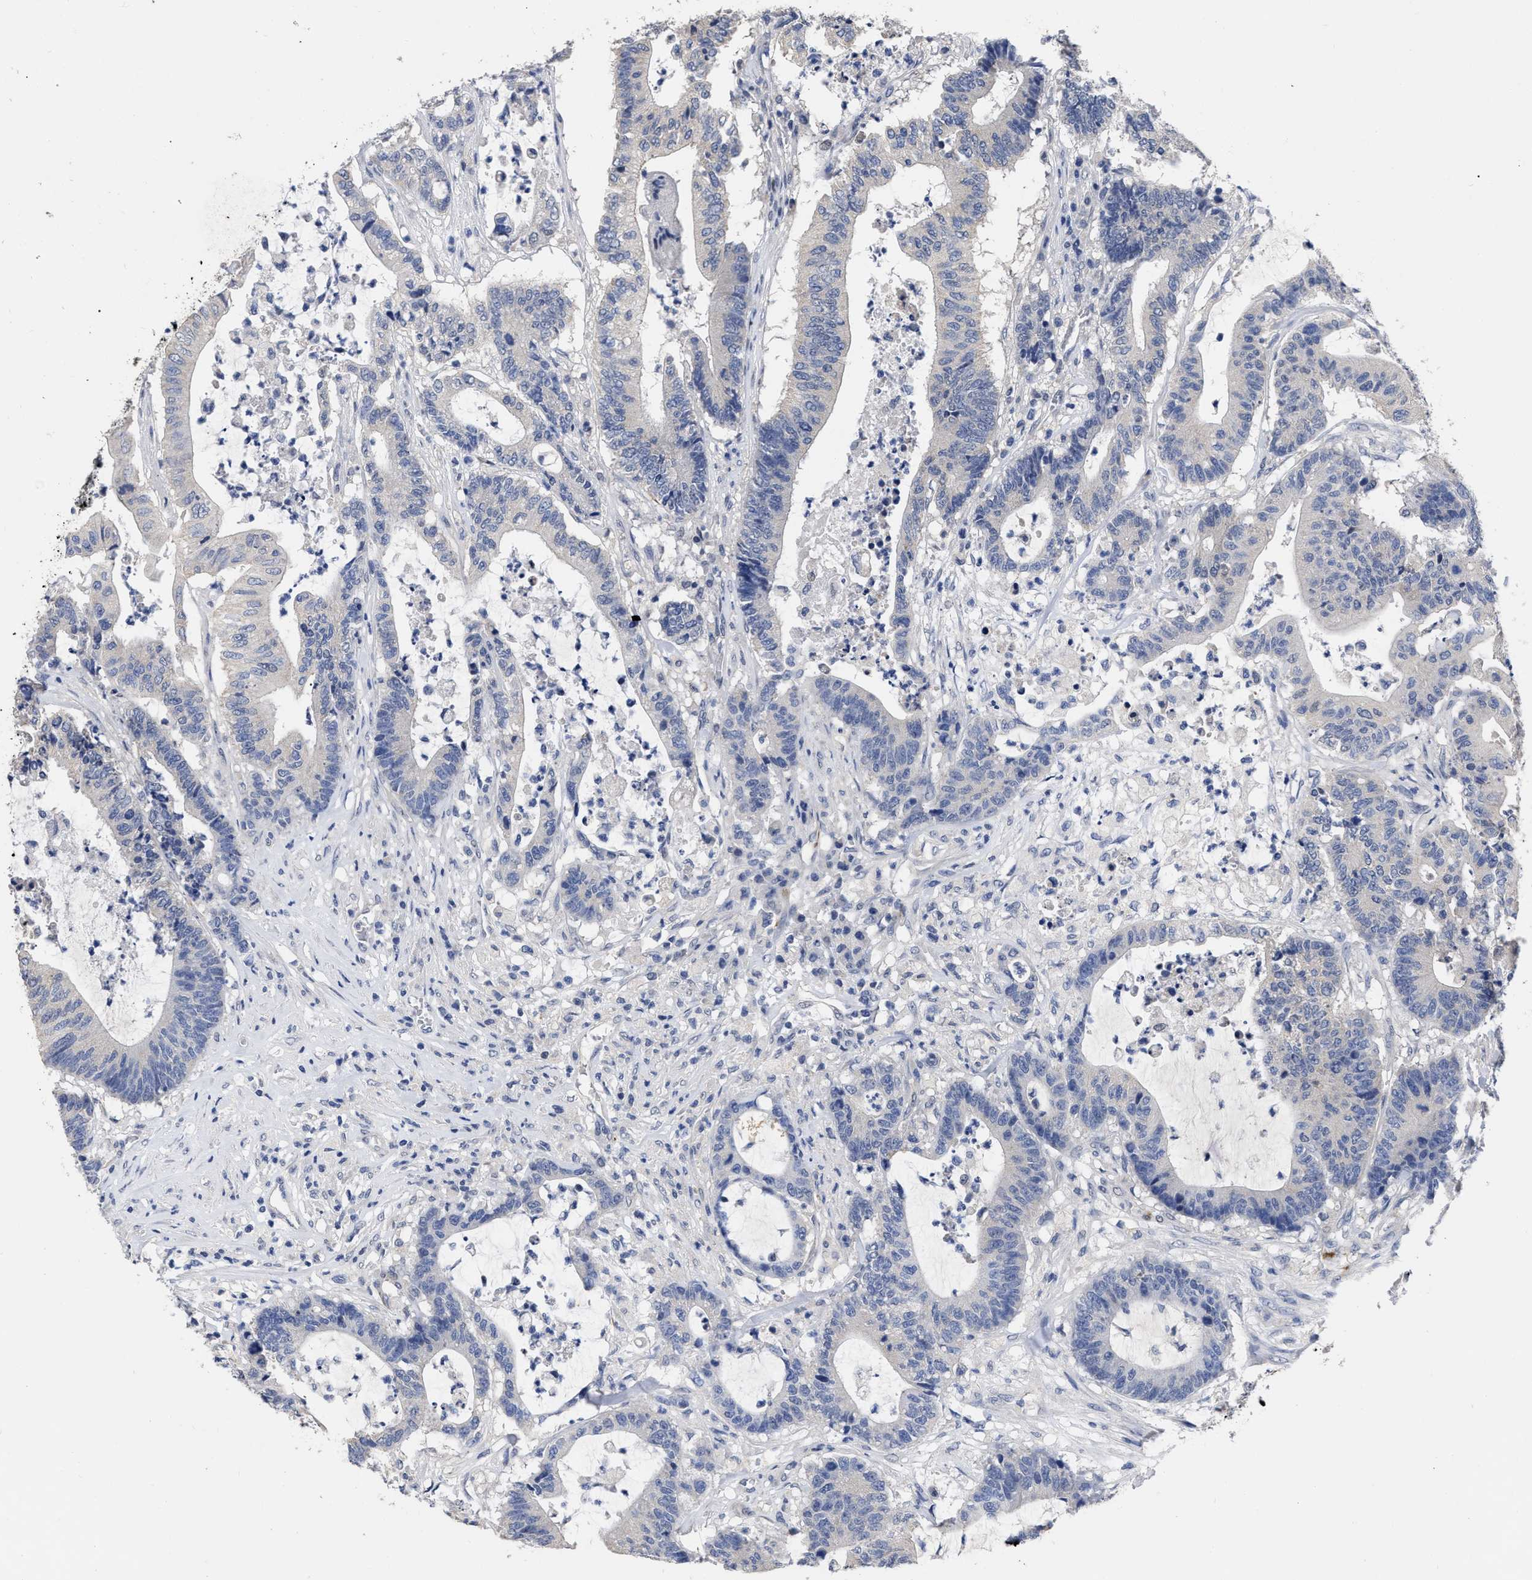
{"staining": {"intensity": "negative", "quantity": "none", "location": "none"}, "tissue": "colorectal cancer", "cell_type": "Tumor cells", "image_type": "cancer", "snomed": [{"axis": "morphology", "description": "Adenocarcinoma, NOS"}, {"axis": "topography", "description": "Colon"}], "caption": "The photomicrograph shows no staining of tumor cells in adenocarcinoma (colorectal).", "gene": "CCN5", "patient": {"sex": "female", "age": 84}}